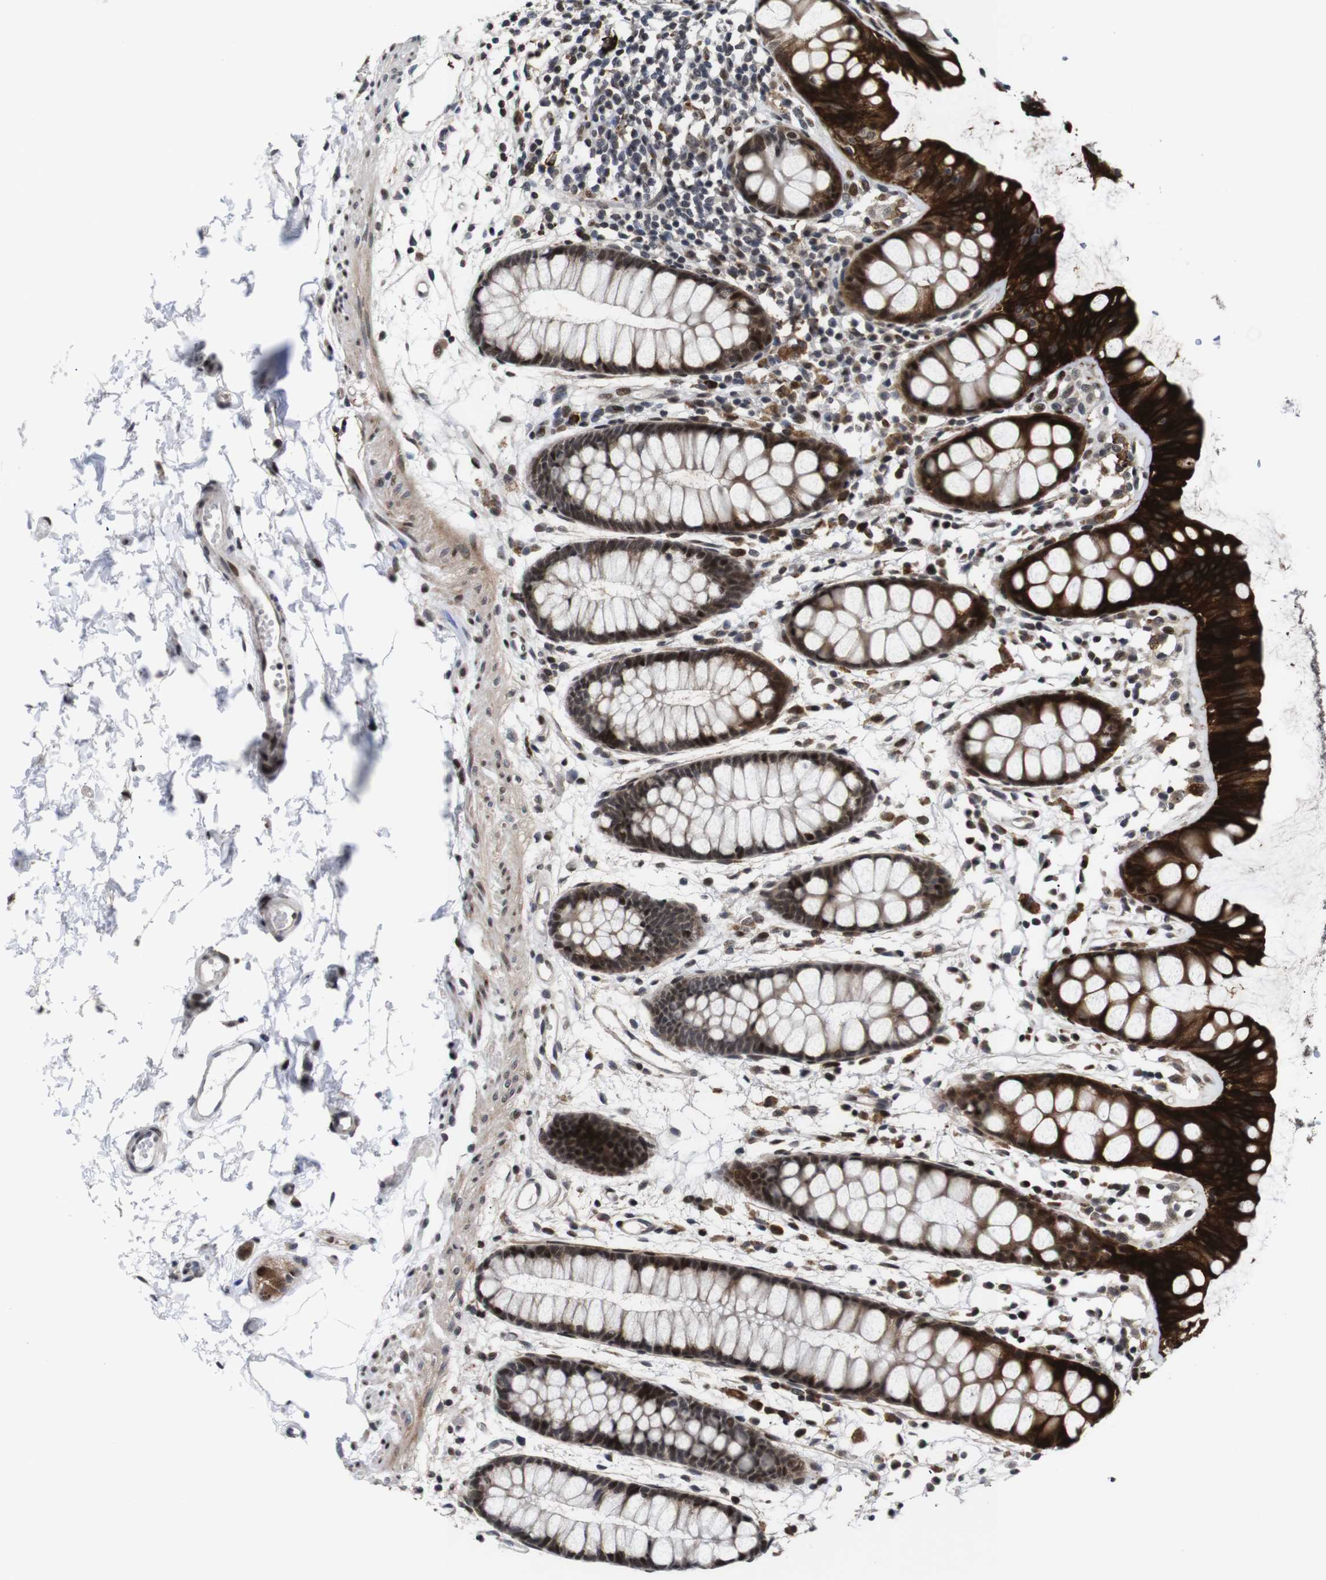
{"staining": {"intensity": "strong", "quantity": ">75%", "location": "cytoplasmic/membranous,nuclear"}, "tissue": "rectum", "cell_type": "Glandular cells", "image_type": "normal", "snomed": [{"axis": "morphology", "description": "Normal tissue, NOS"}, {"axis": "topography", "description": "Rectum"}], "caption": "Glandular cells demonstrate strong cytoplasmic/membranous,nuclear expression in about >75% of cells in unremarkable rectum.", "gene": "EIF4G1", "patient": {"sex": "female", "age": 66}}